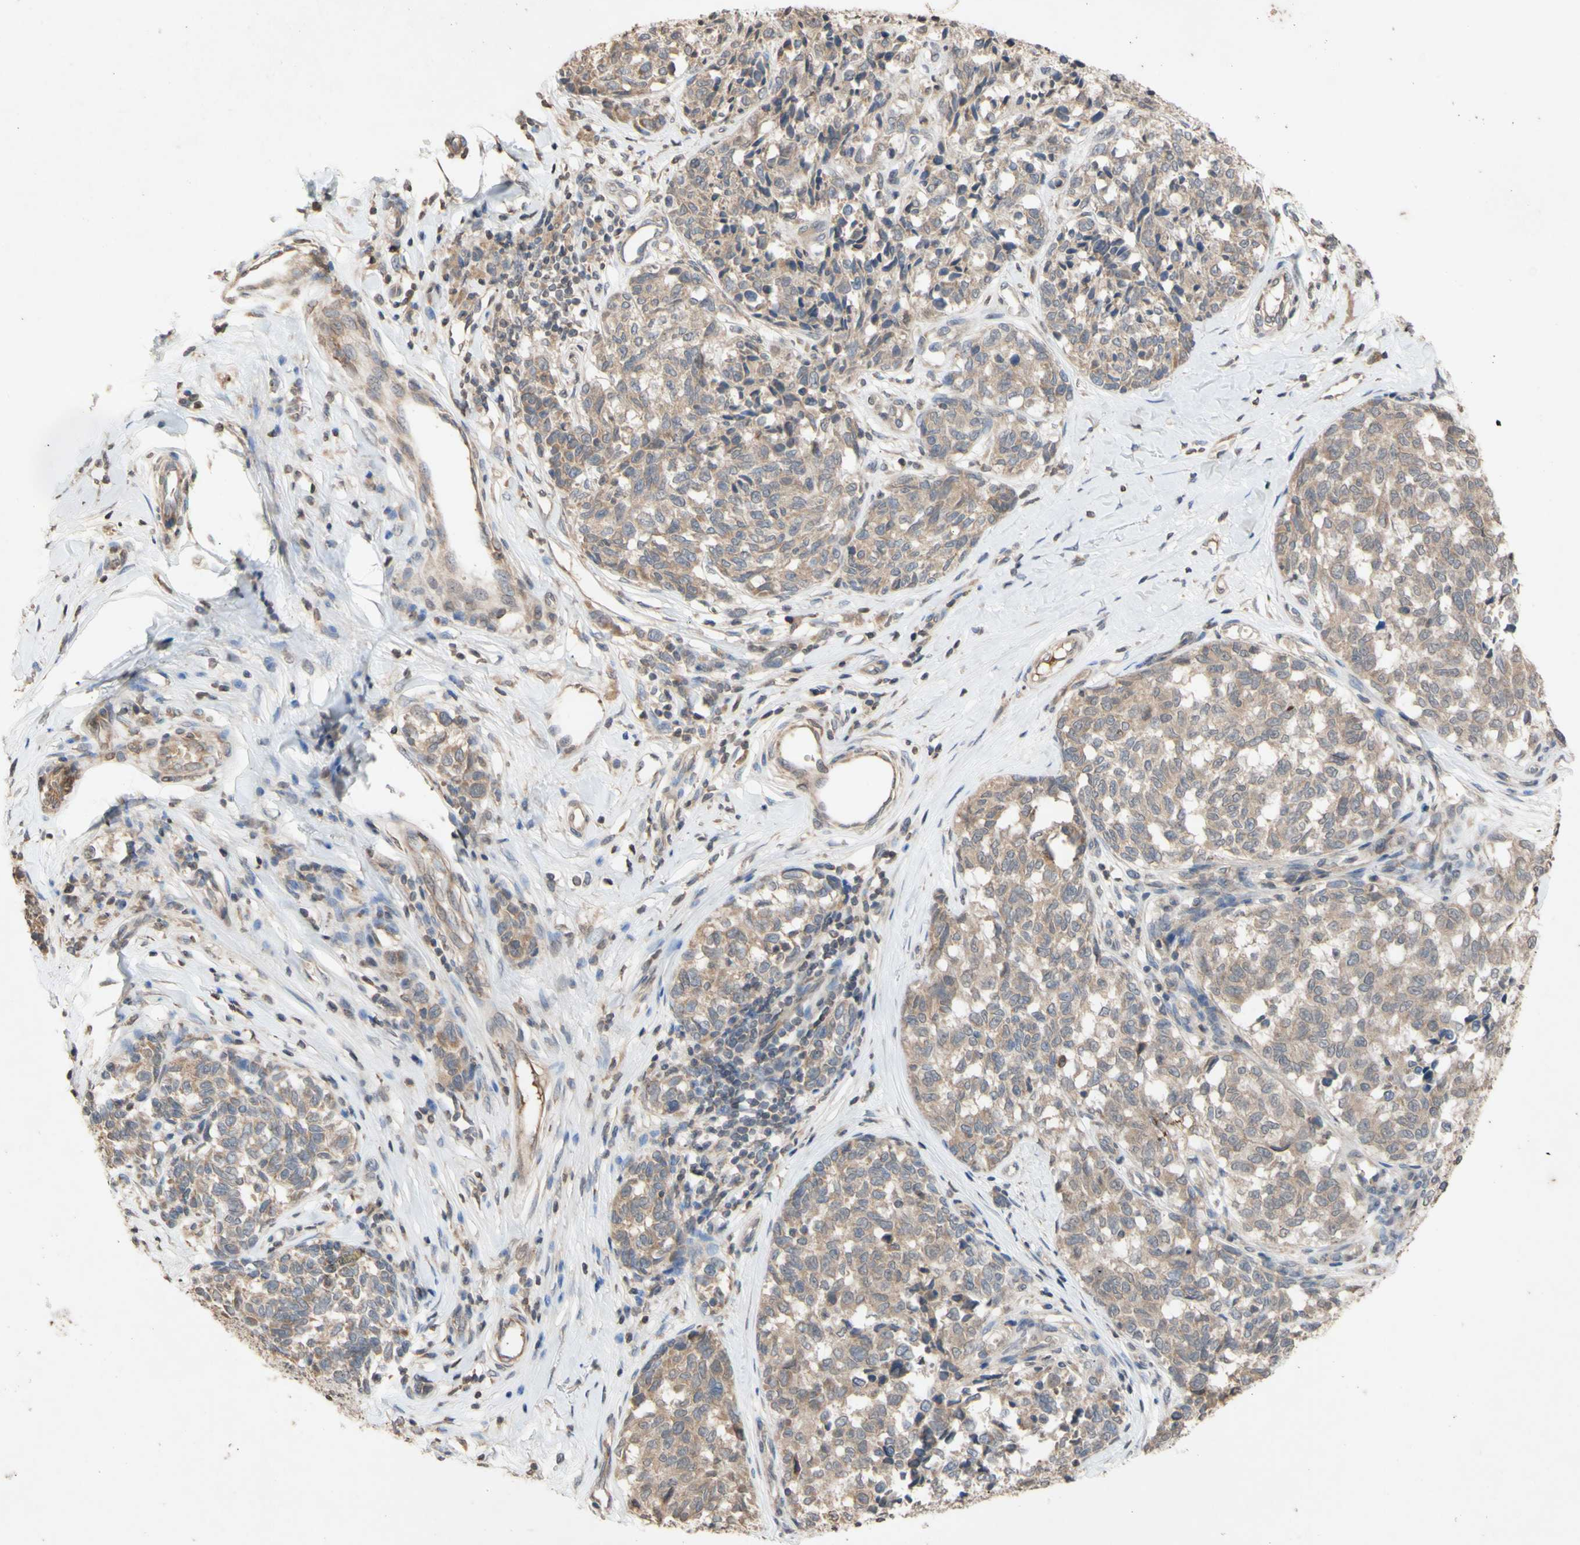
{"staining": {"intensity": "moderate", "quantity": ">75%", "location": "cytoplasmic/membranous"}, "tissue": "melanoma", "cell_type": "Tumor cells", "image_type": "cancer", "snomed": [{"axis": "morphology", "description": "Malignant melanoma, NOS"}, {"axis": "topography", "description": "Skin"}], "caption": "Immunohistochemistry (DAB (3,3'-diaminobenzidine)) staining of human melanoma exhibits moderate cytoplasmic/membranous protein expression in approximately >75% of tumor cells.", "gene": "NECTIN3", "patient": {"sex": "female", "age": 64}}